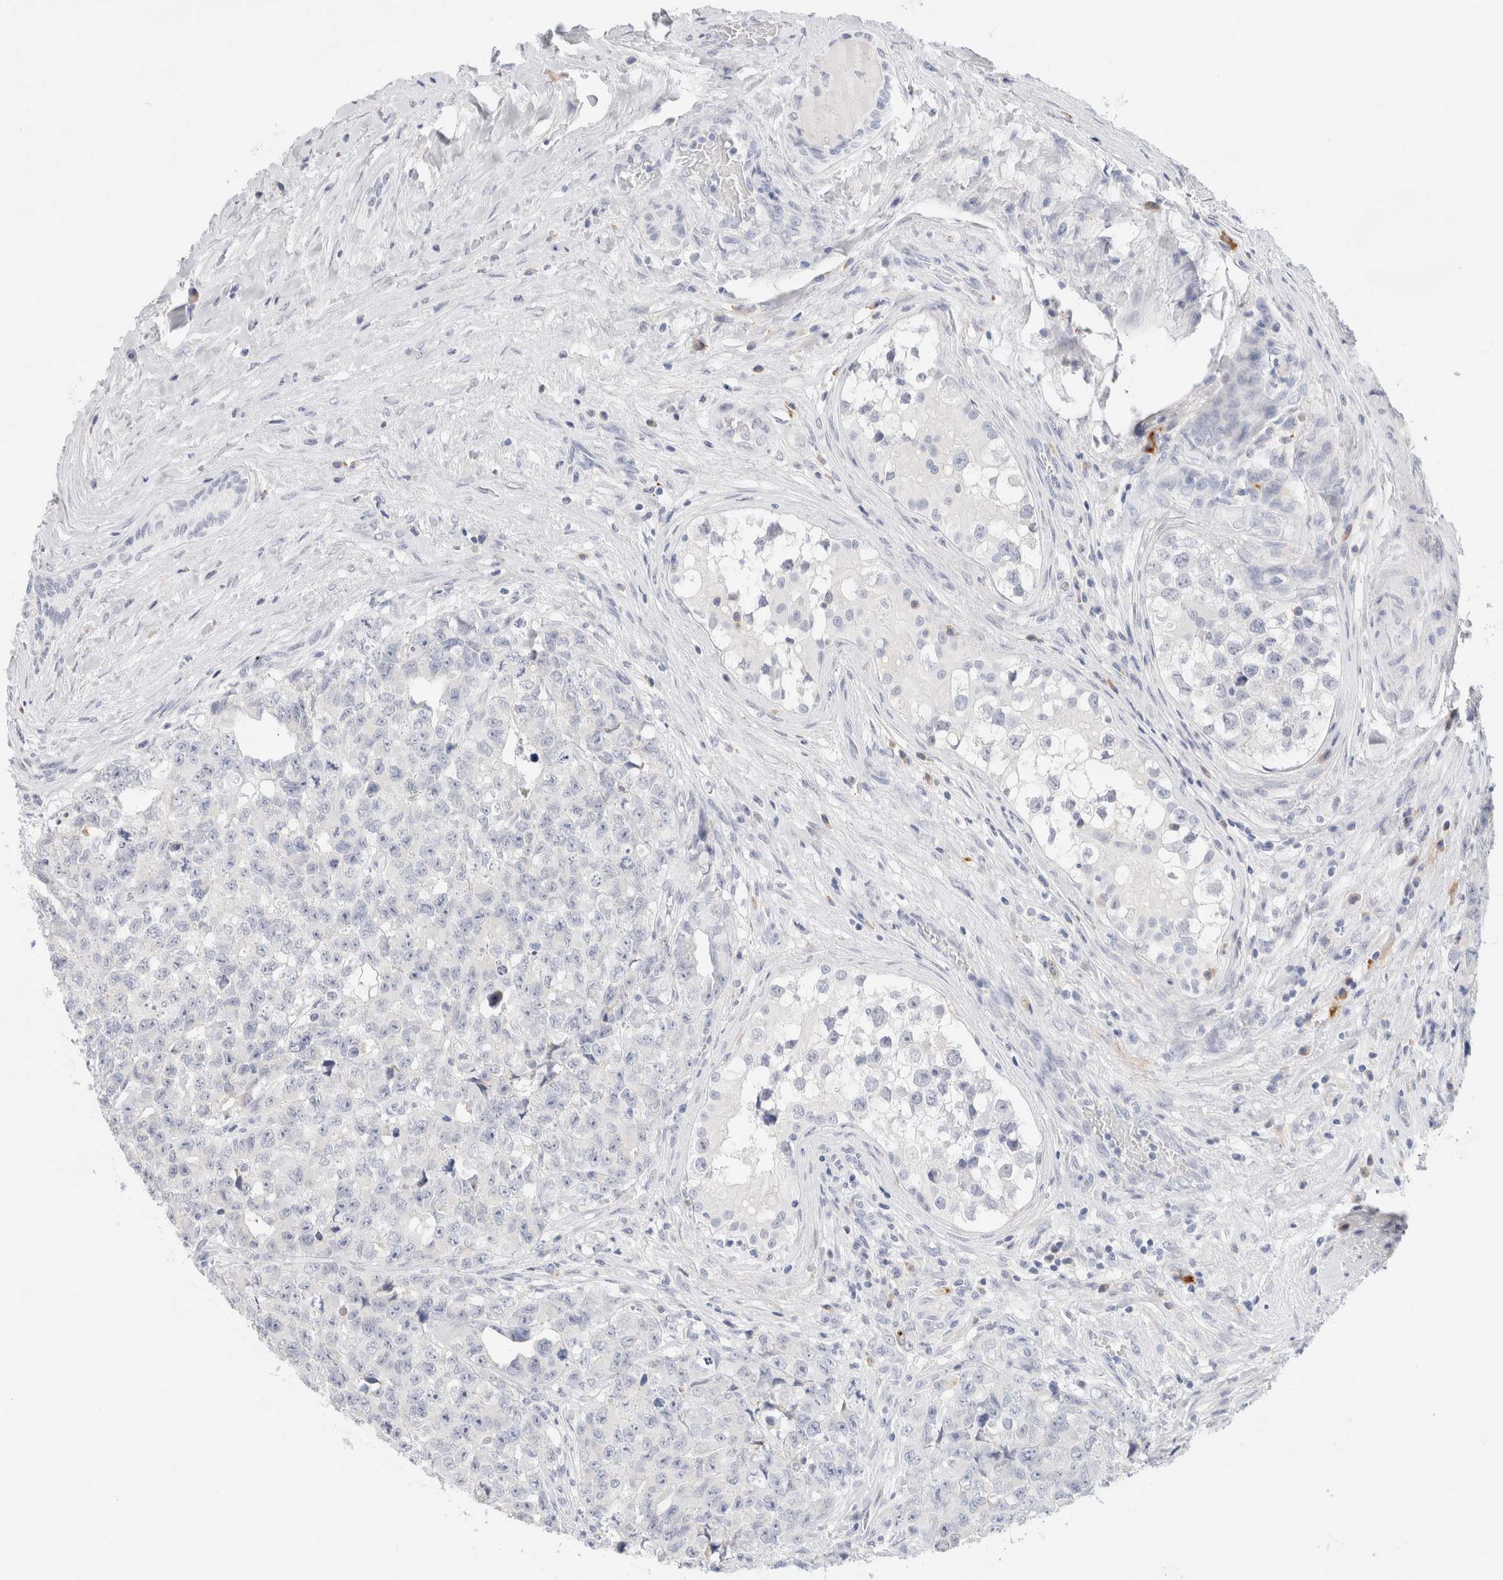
{"staining": {"intensity": "negative", "quantity": "none", "location": "none"}, "tissue": "testis cancer", "cell_type": "Tumor cells", "image_type": "cancer", "snomed": [{"axis": "morphology", "description": "Carcinoma, Embryonal, NOS"}, {"axis": "topography", "description": "Testis"}], "caption": "An immunohistochemistry image of testis cancer (embryonal carcinoma) is shown. There is no staining in tumor cells of testis cancer (embryonal carcinoma). (DAB IHC, high magnification).", "gene": "GADD45G", "patient": {"sex": "male", "age": 28}}